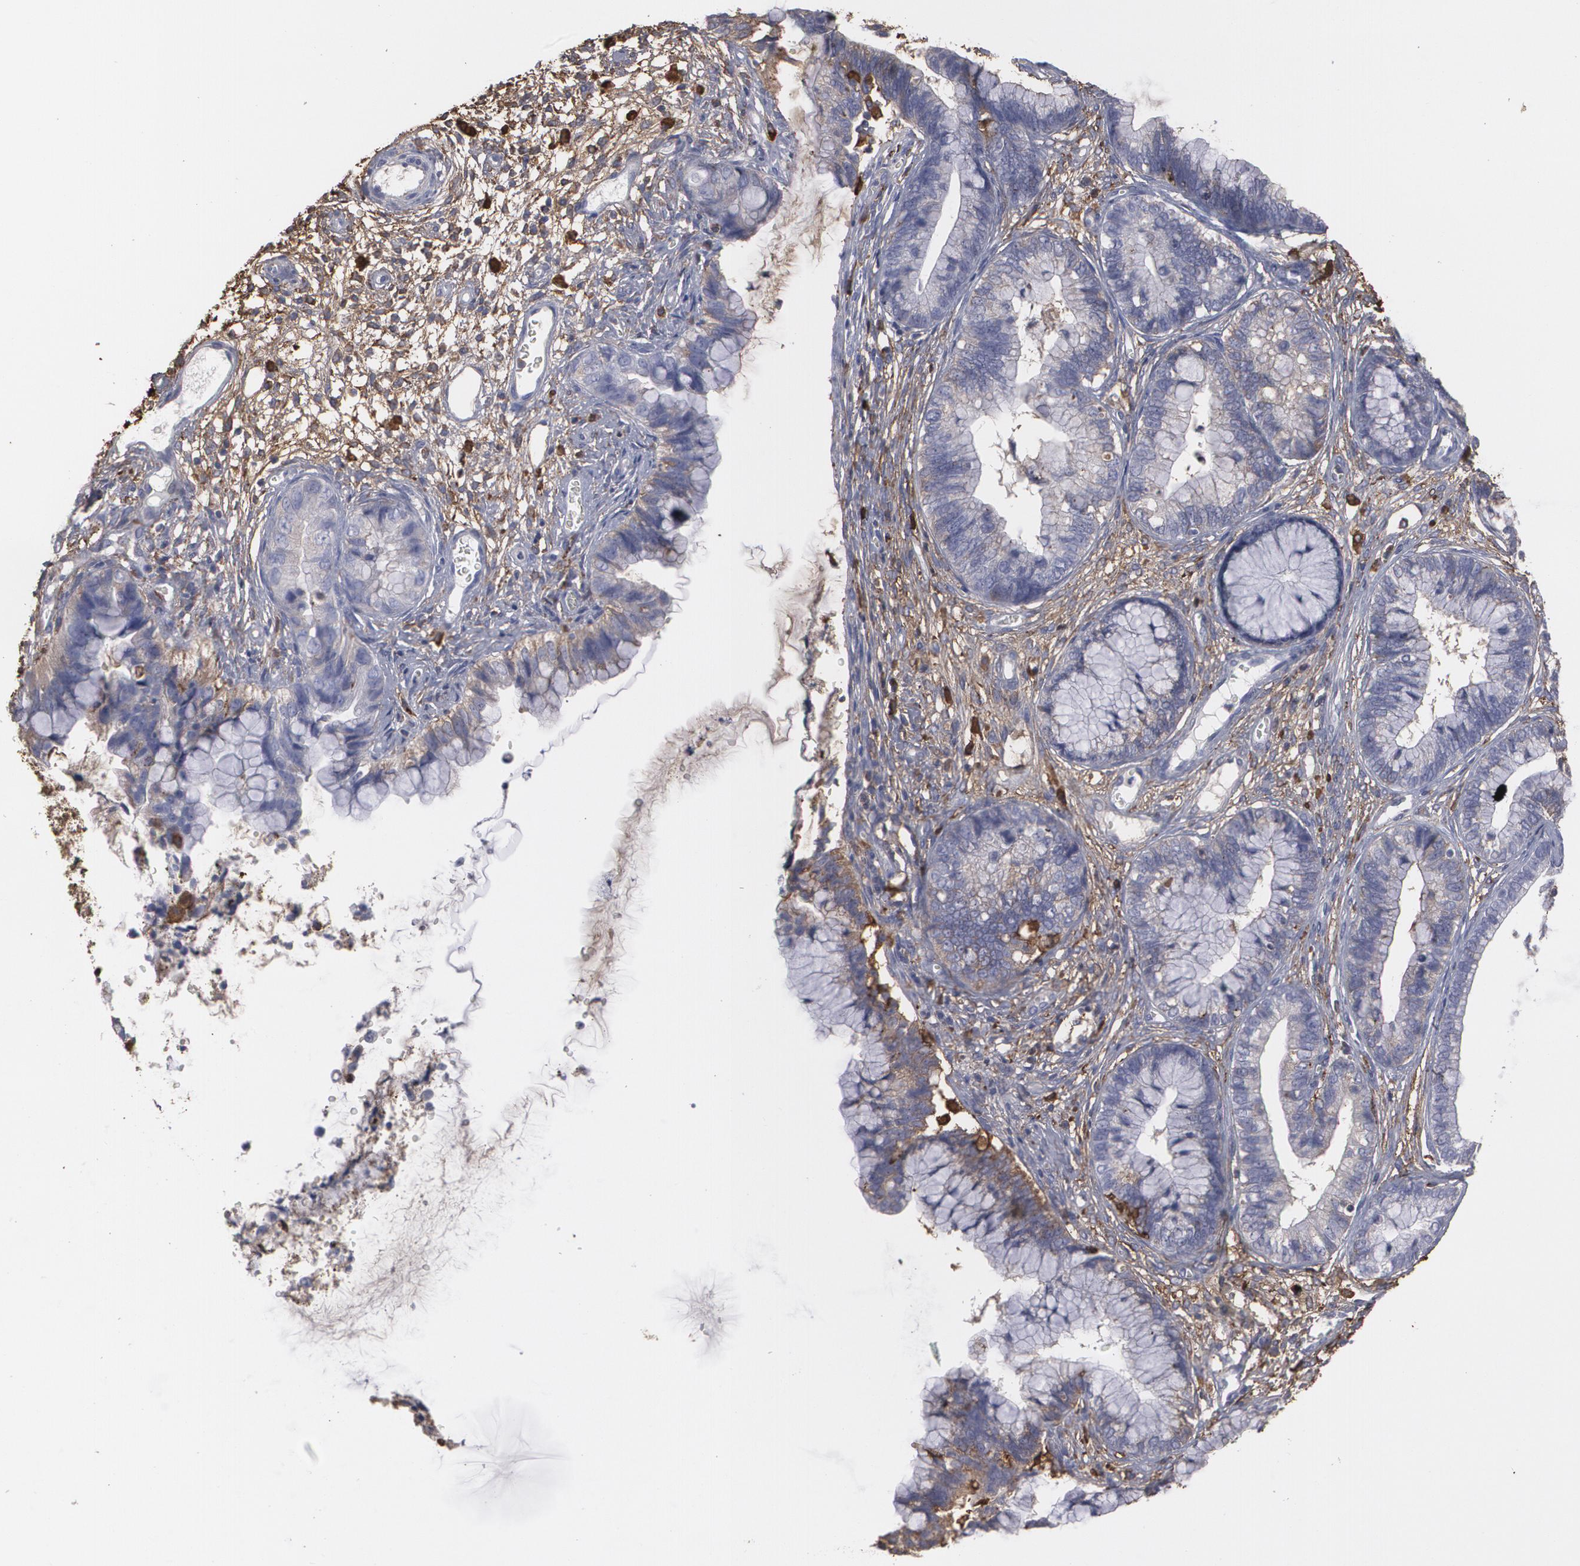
{"staining": {"intensity": "negative", "quantity": "none", "location": "none"}, "tissue": "cervical cancer", "cell_type": "Tumor cells", "image_type": "cancer", "snomed": [{"axis": "morphology", "description": "Adenocarcinoma, NOS"}, {"axis": "topography", "description": "Cervix"}], "caption": "This is an IHC image of human cervical adenocarcinoma. There is no expression in tumor cells.", "gene": "ODC1", "patient": {"sex": "female", "age": 44}}